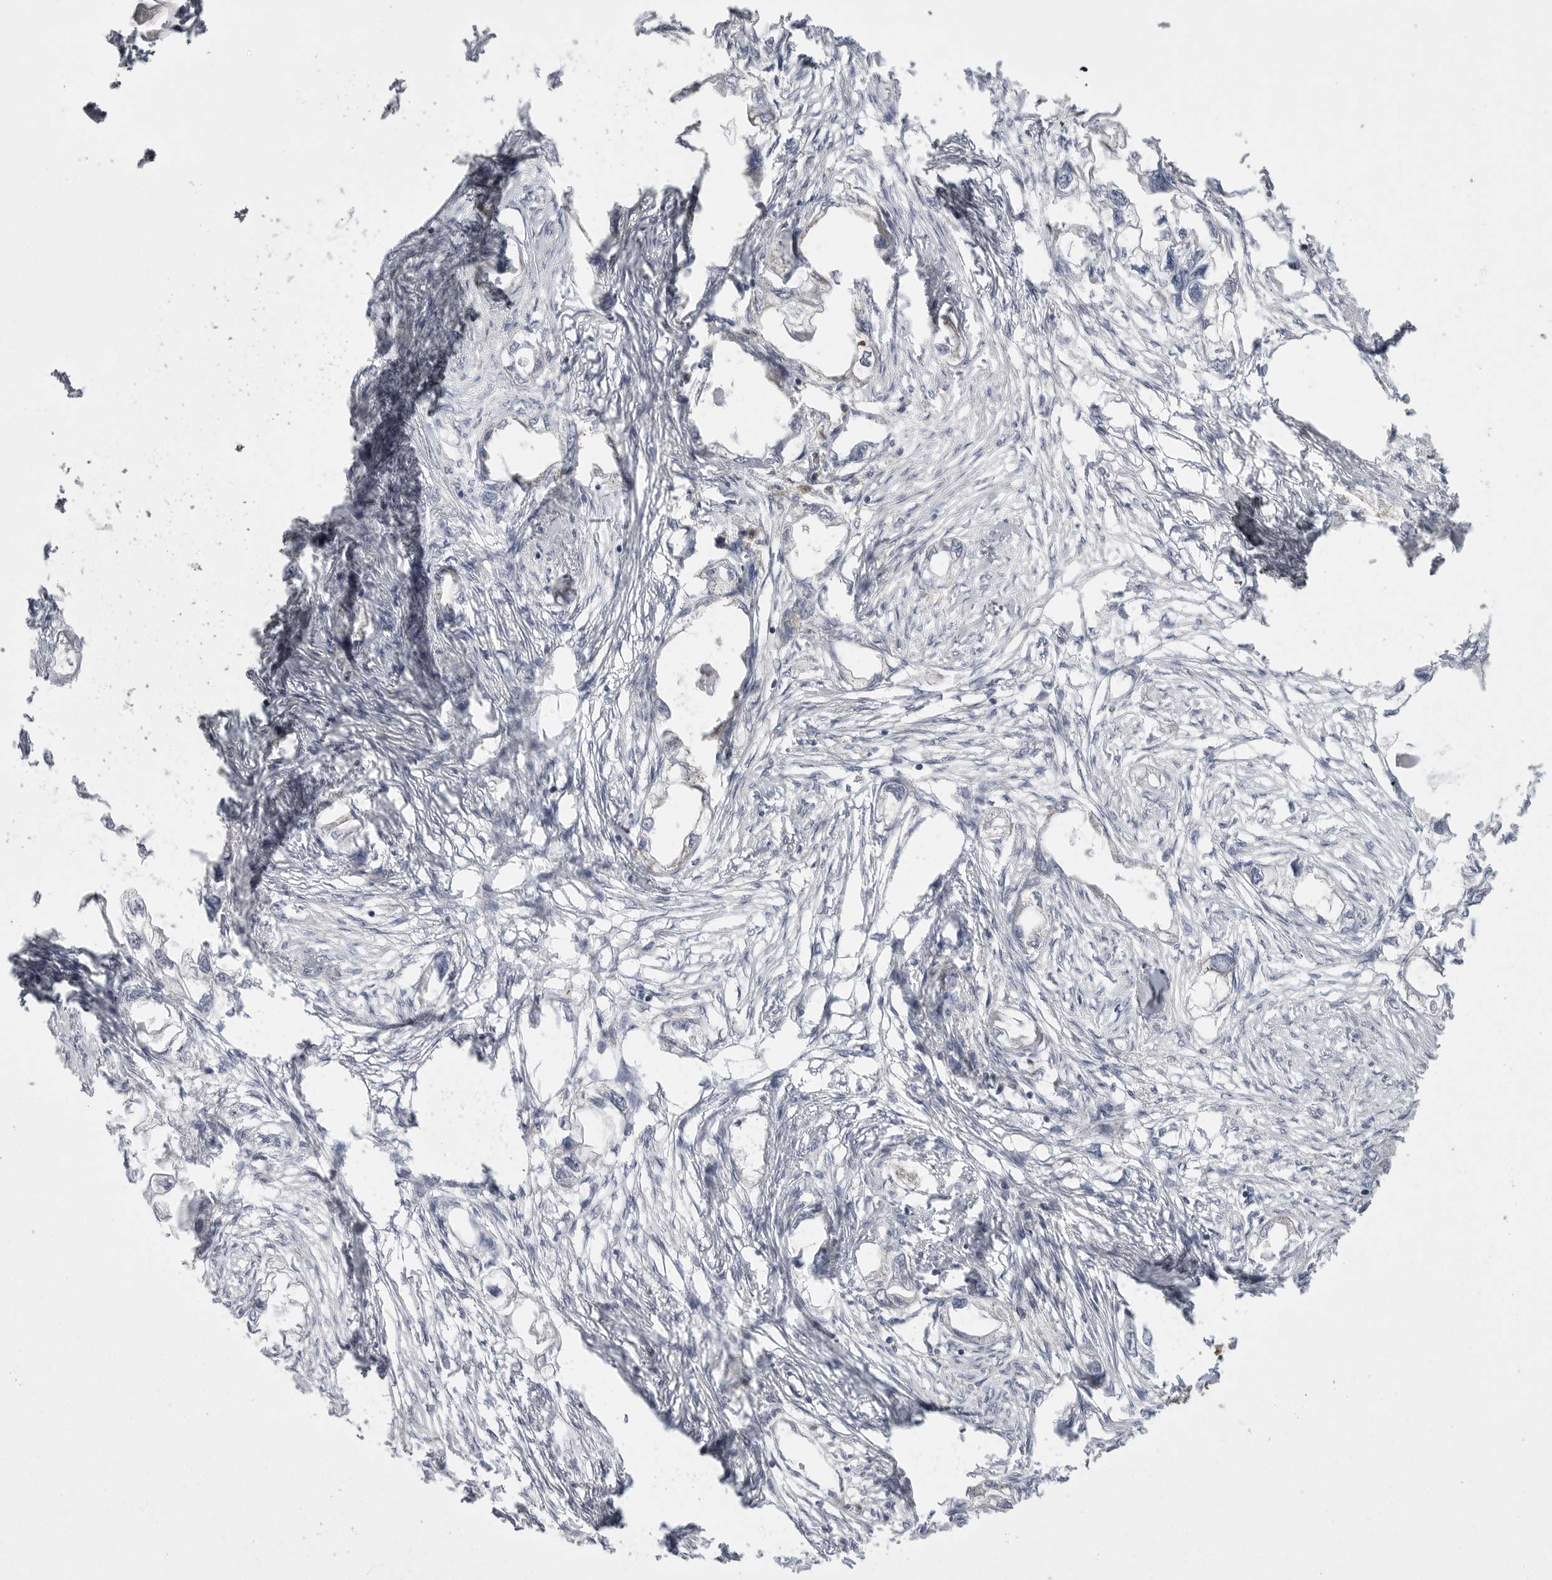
{"staining": {"intensity": "negative", "quantity": "none", "location": "none"}, "tissue": "endometrial cancer", "cell_type": "Tumor cells", "image_type": "cancer", "snomed": [{"axis": "morphology", "description": "Adenocarcinoma, NOS"}, {"axis": "morphology", "description": "Adenocarcinoma, metastatic, NOS"}, {"axis": "topography", "description": "Adipose tissue"}, {"axis": "topography", "description": "Endometrium"}], "caption": "Histopathology image shows no significant protein expression in tumor cells of endometrial cancer (adenocarcinoma).", "gene": "KYAT3", "patient": {"sex": "female", "age": 67}}